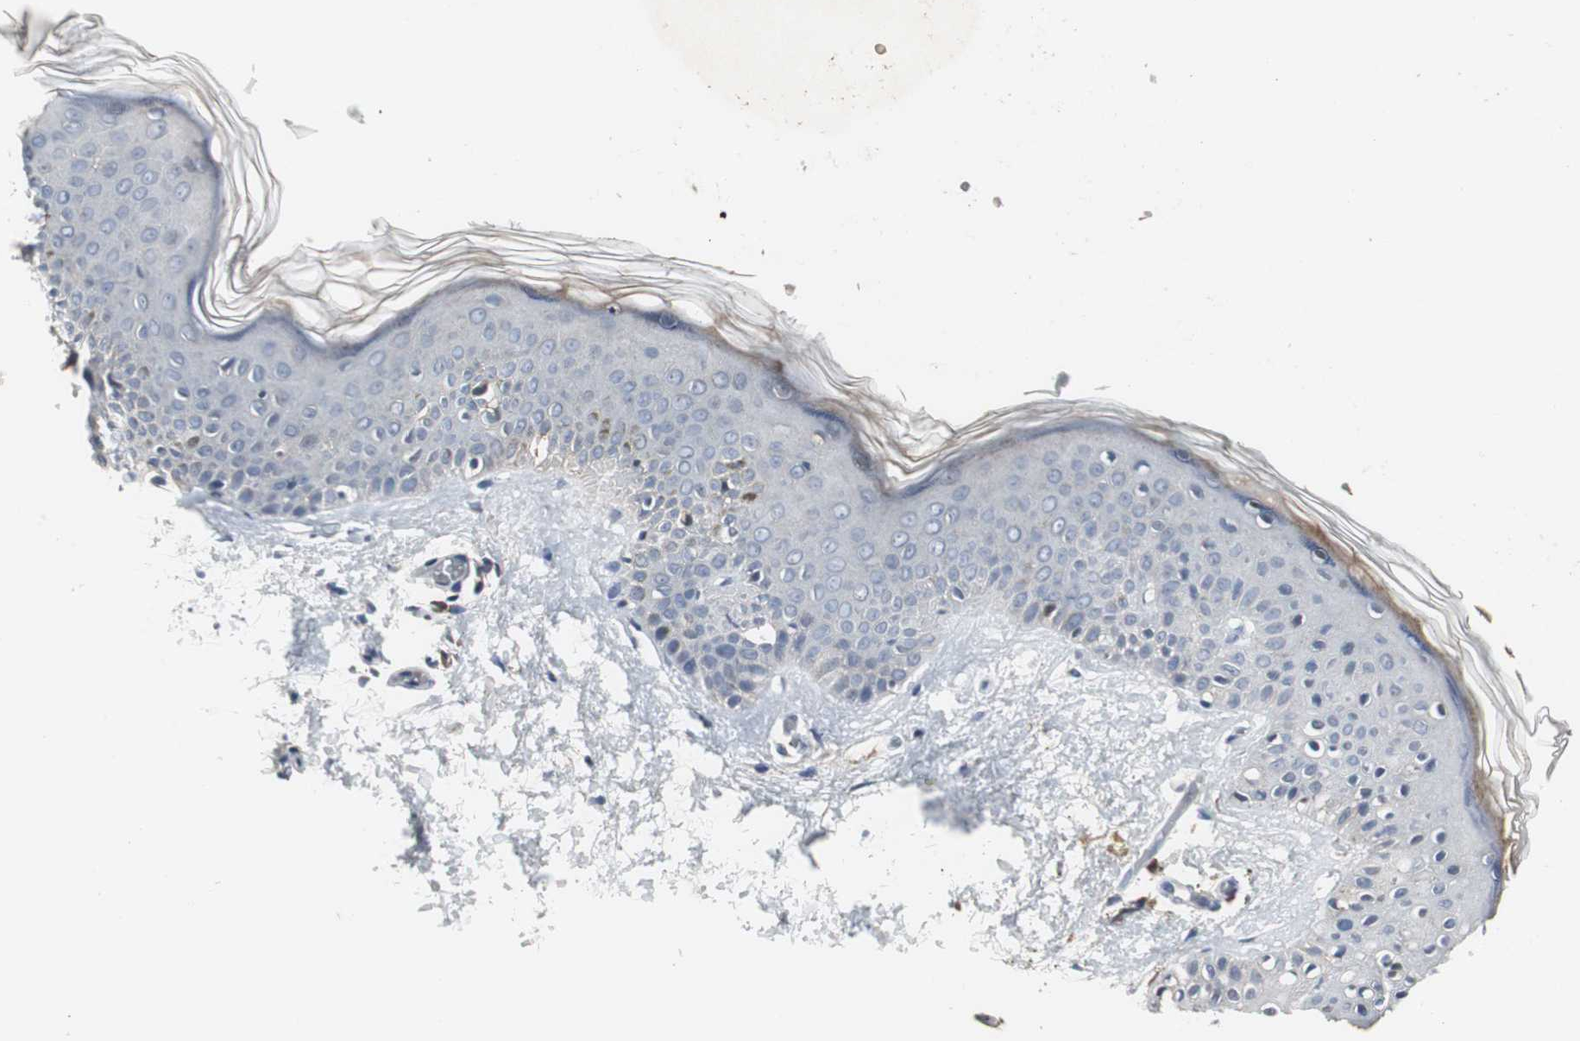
{"staining": {"intensity": "negative", "quantity": "none", "location": "none"}, "tissue": "skin", "cell_type": "Fibroblasts", "image_type": "normal", "snomed": [{"axis": "morphology", "description": "Normal tissue, NOS"}, {"axis": "topography", "description": "Skin"}], "caption": "The photomicrograph reveals no staining of fibroblasts in benign skin.", "gene": "NCF2", "patient": {"sex": "female", "age": 56}}